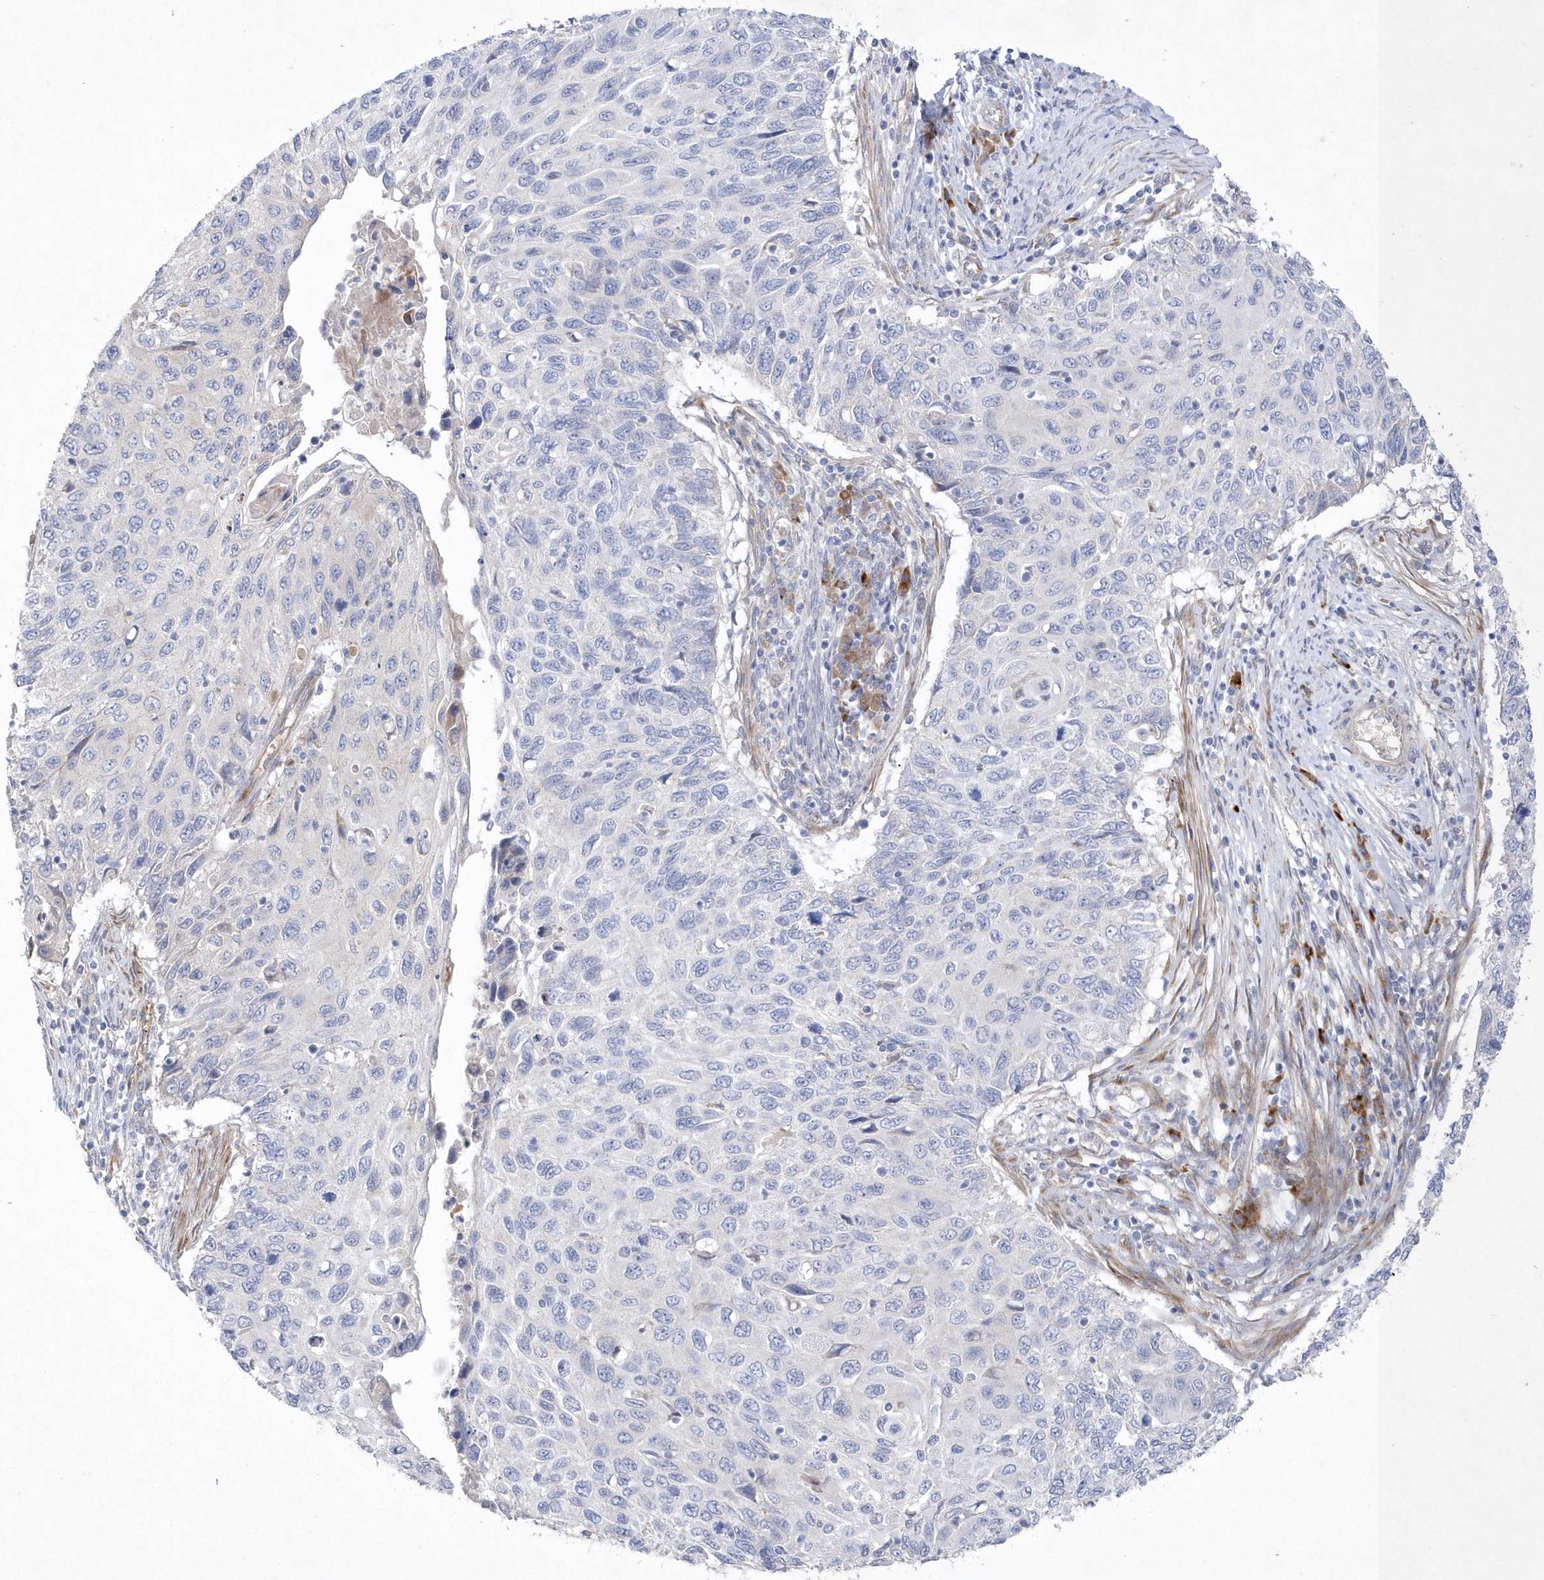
{"staining": {"intensity": "negative", "quantity": "none", "location": "none"}, "tissue": "cervical cancer", "cell_type": "Tumor cells", "image_type": "cancer", "snomed": [{"axis": "morphology", "description": "Squamous cell carcinoma, NOS"}, {"axis": "topography", "description": "Cervix"}], "caption": "Immunohistochemical staining of human cervical cancer reveals no significant staining in tumor cells. Nuclei are stained in blue.", "gene": "TMEM132B", "patient": {"sex": "female", "age": 70}}